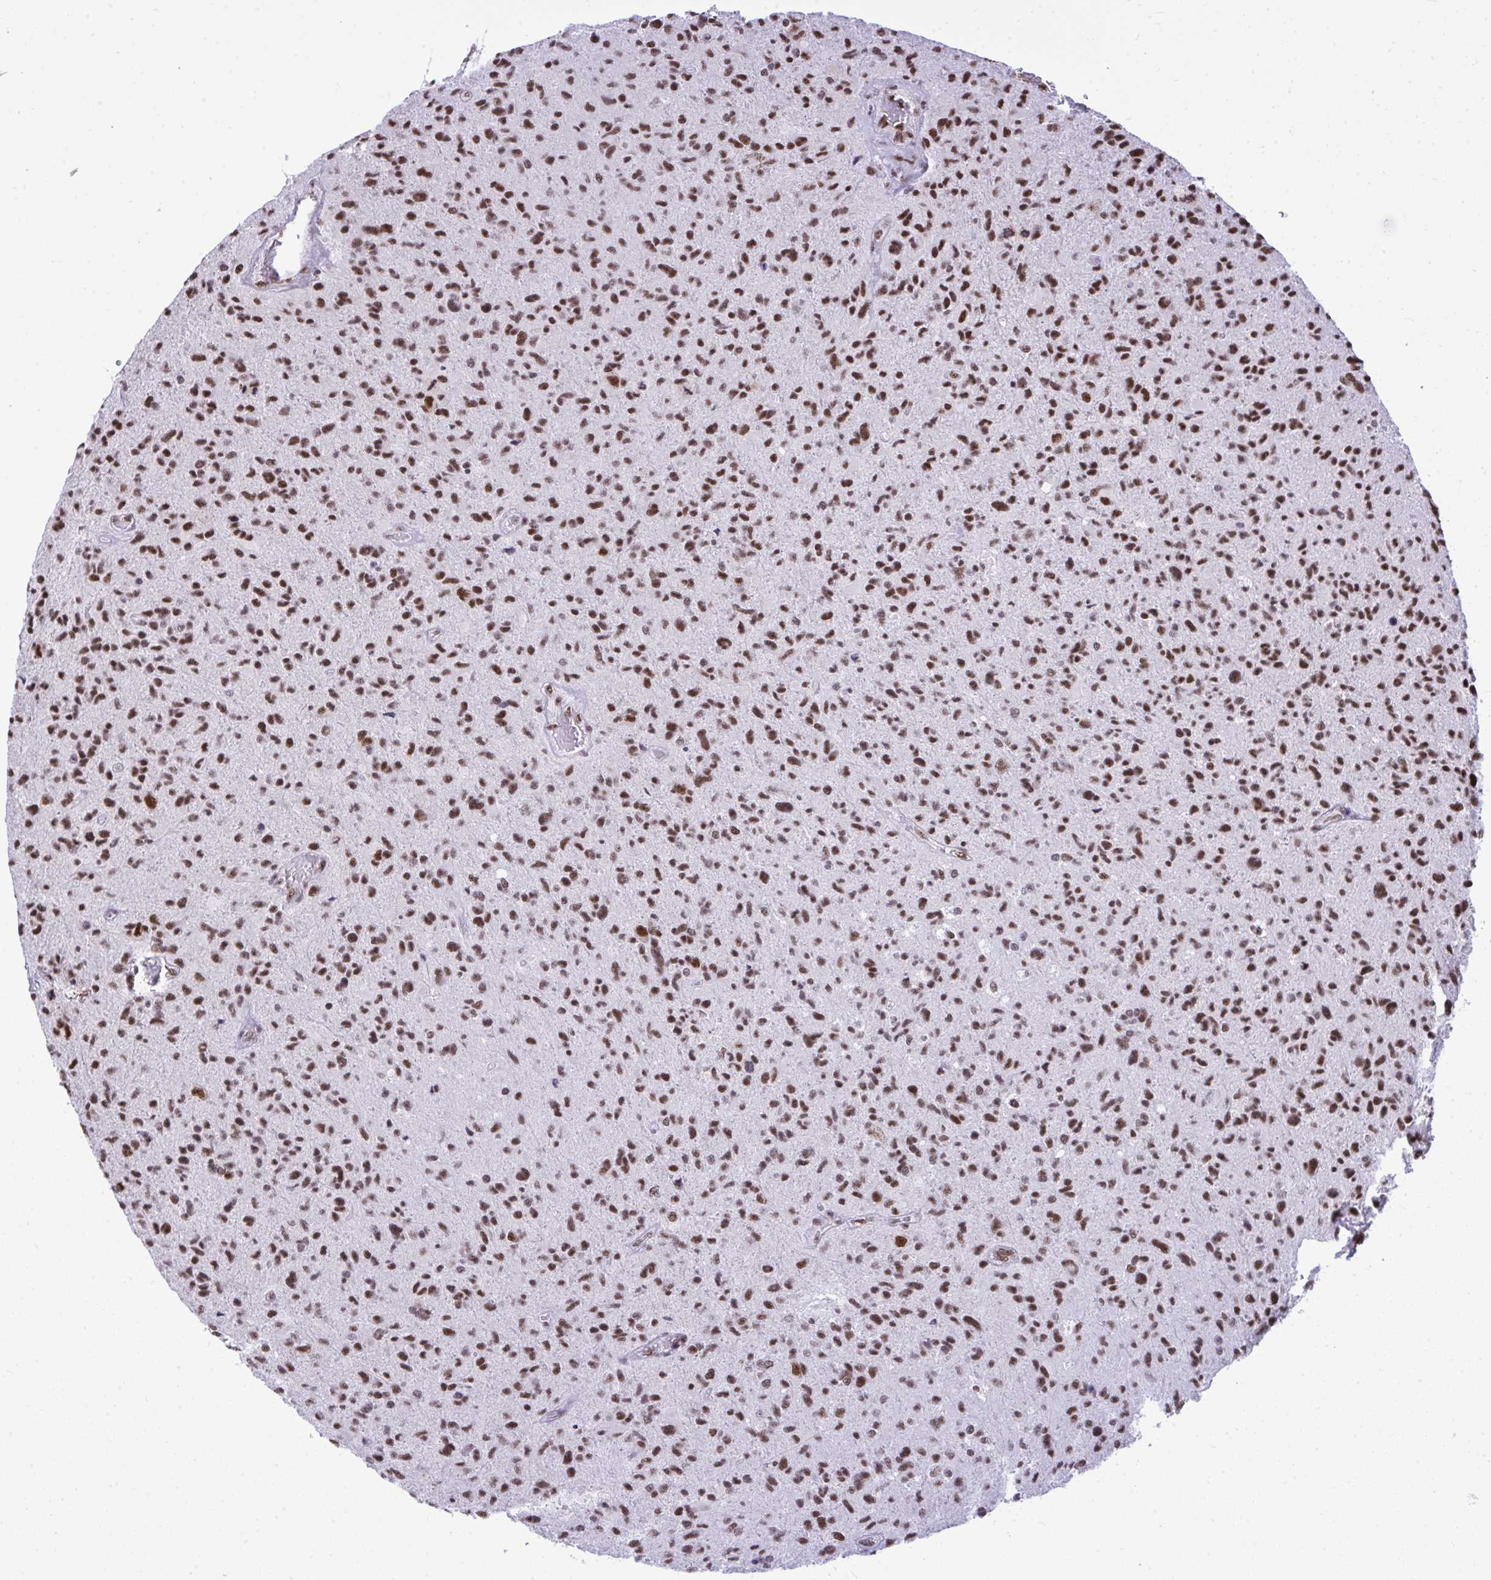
{"staining": {"intensity": "moderate", "quantity": ">75%", "location": "nuclear"}, "tissue": "glioma", "cell_type": "Tumor cells", "image_type": "cancer", "snomed": [{"axis": "morphology", "description": "Glioma, malignant, High grade"}, {"axis": "topography", "description": "Brain"}], "caption": "Human malignant glioma (high-grade) stained for a protein (brown) exhibits moderate nuclear positive expression in approximately >75% of tumor cells.", "gene": "PRPF19", "patient": {"sex": "female", "age": 70}}